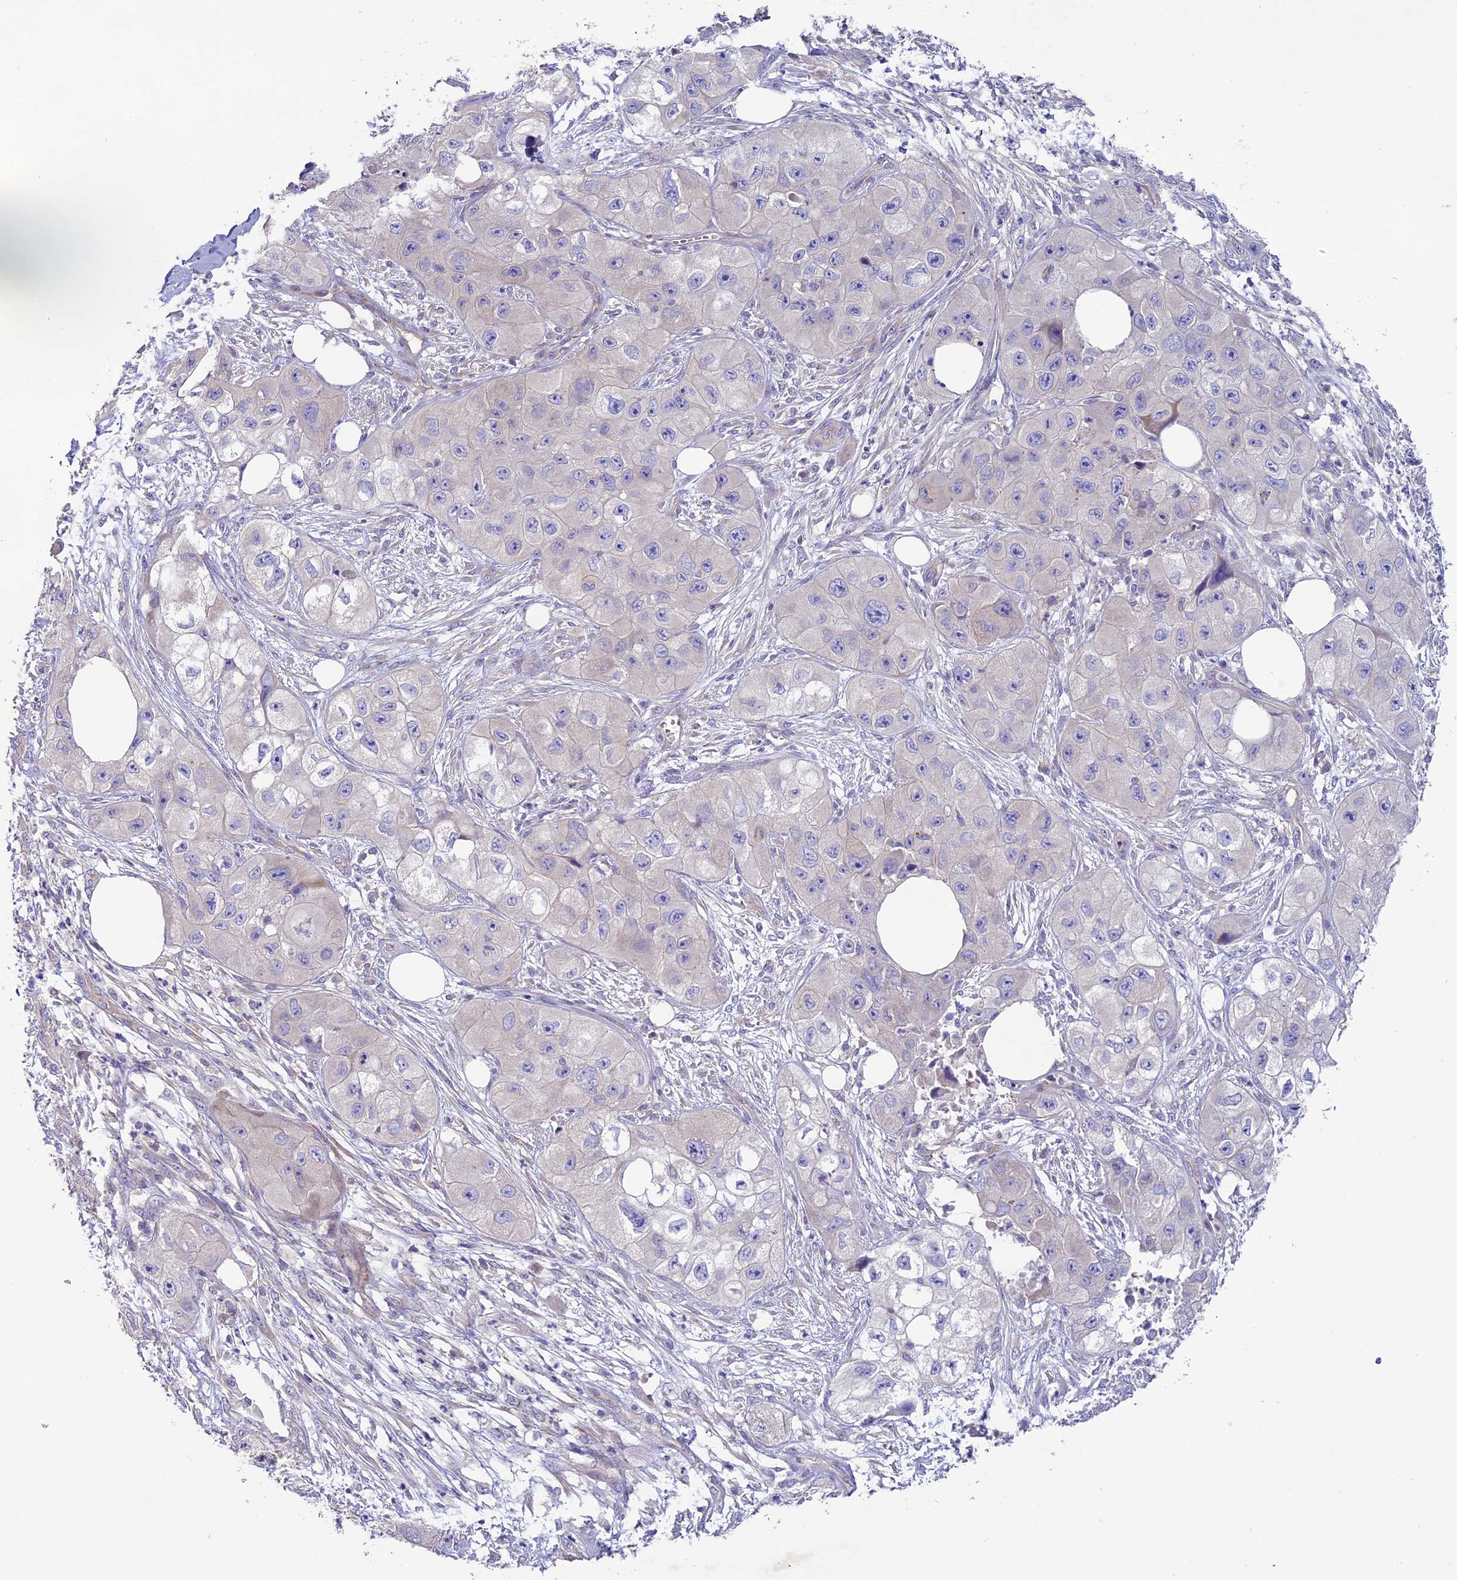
{"staining": {"intensity": "negative", "quantity": "none", "location": "none"}, "tissue": "skin cancer", "cell_type": "Tumor cells", "image_type": "cancer", "snomed": [{"axis": "morphology", "description": "Squamous cell carcinoma, NOS"}, {"axis": "topography", "description": "Skin"}, {"axis": "topography", "description": "Subcutis"}], "caption": "IHC photomicrograph of human skin cancer (squamous cell carcinoma) stained for a protein (brown), which demonstrates no positivity in tumor cells.", "gene": "CD99L2", "patient": {"sex": "male", "age": 73}}